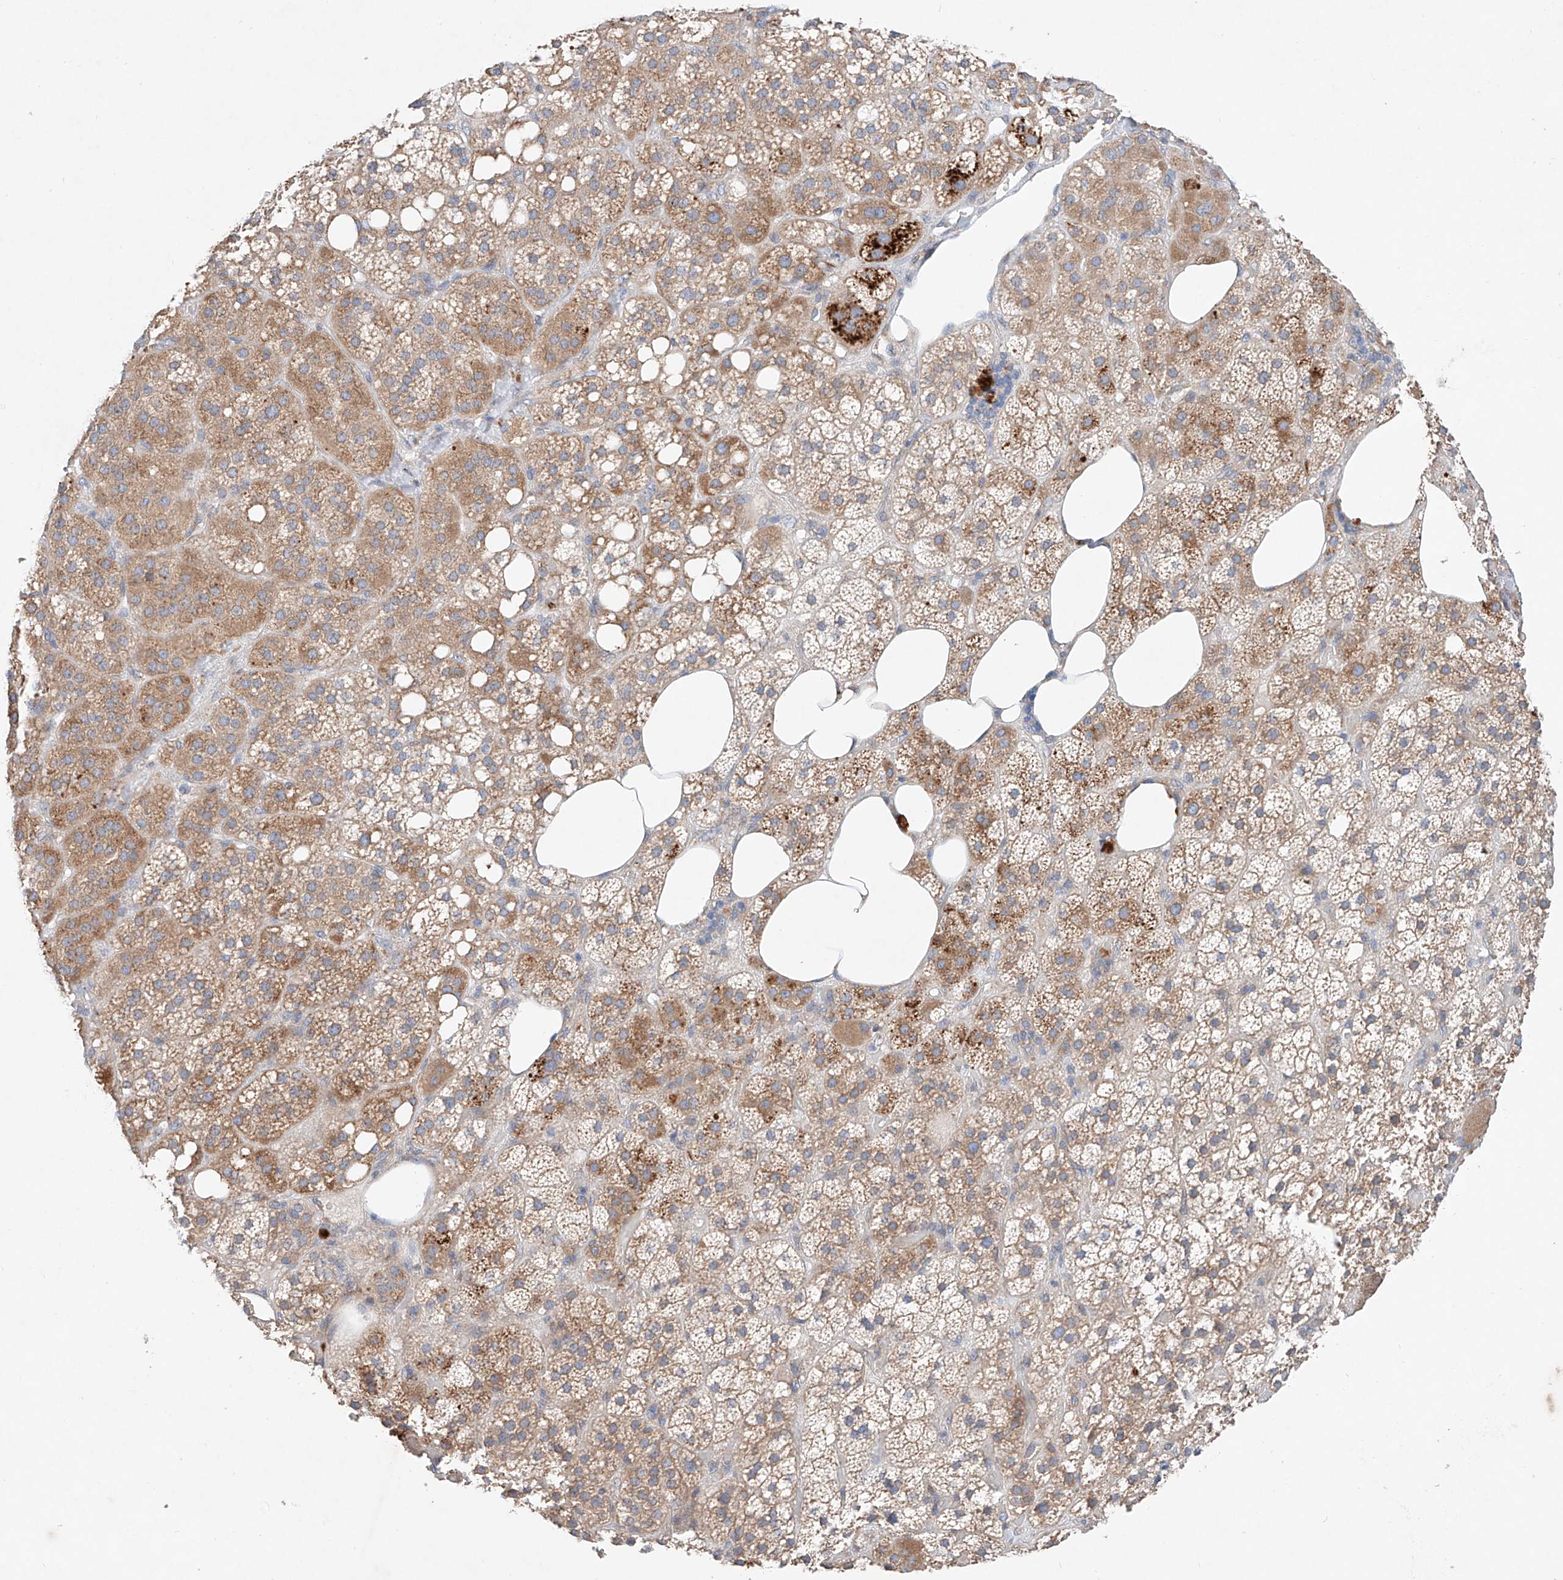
{"staining": {"intensity": "moderate", "quantity": ">75%", "location": "cytoplasmic/membranous"}, "tissue": "adrenal gland", "cell_type": "Glandular cells", "image_type": "normal", "snomed": [{"axis": "morphology", "description": "Normal tissue, NOS"}, {"axis": "topography", "description": "Adrenal gland"}], "caption": "Immunohistochemical staining of benign human adrenal gland shows medium levels of moderate cytoplasmic/membranous positivity in approximately >75% of glandular cells. (DAB IHC with brightfield microscopy, high magnification).", "gene": "FASTK", "patient": {"sex": "female", "age": 59}}